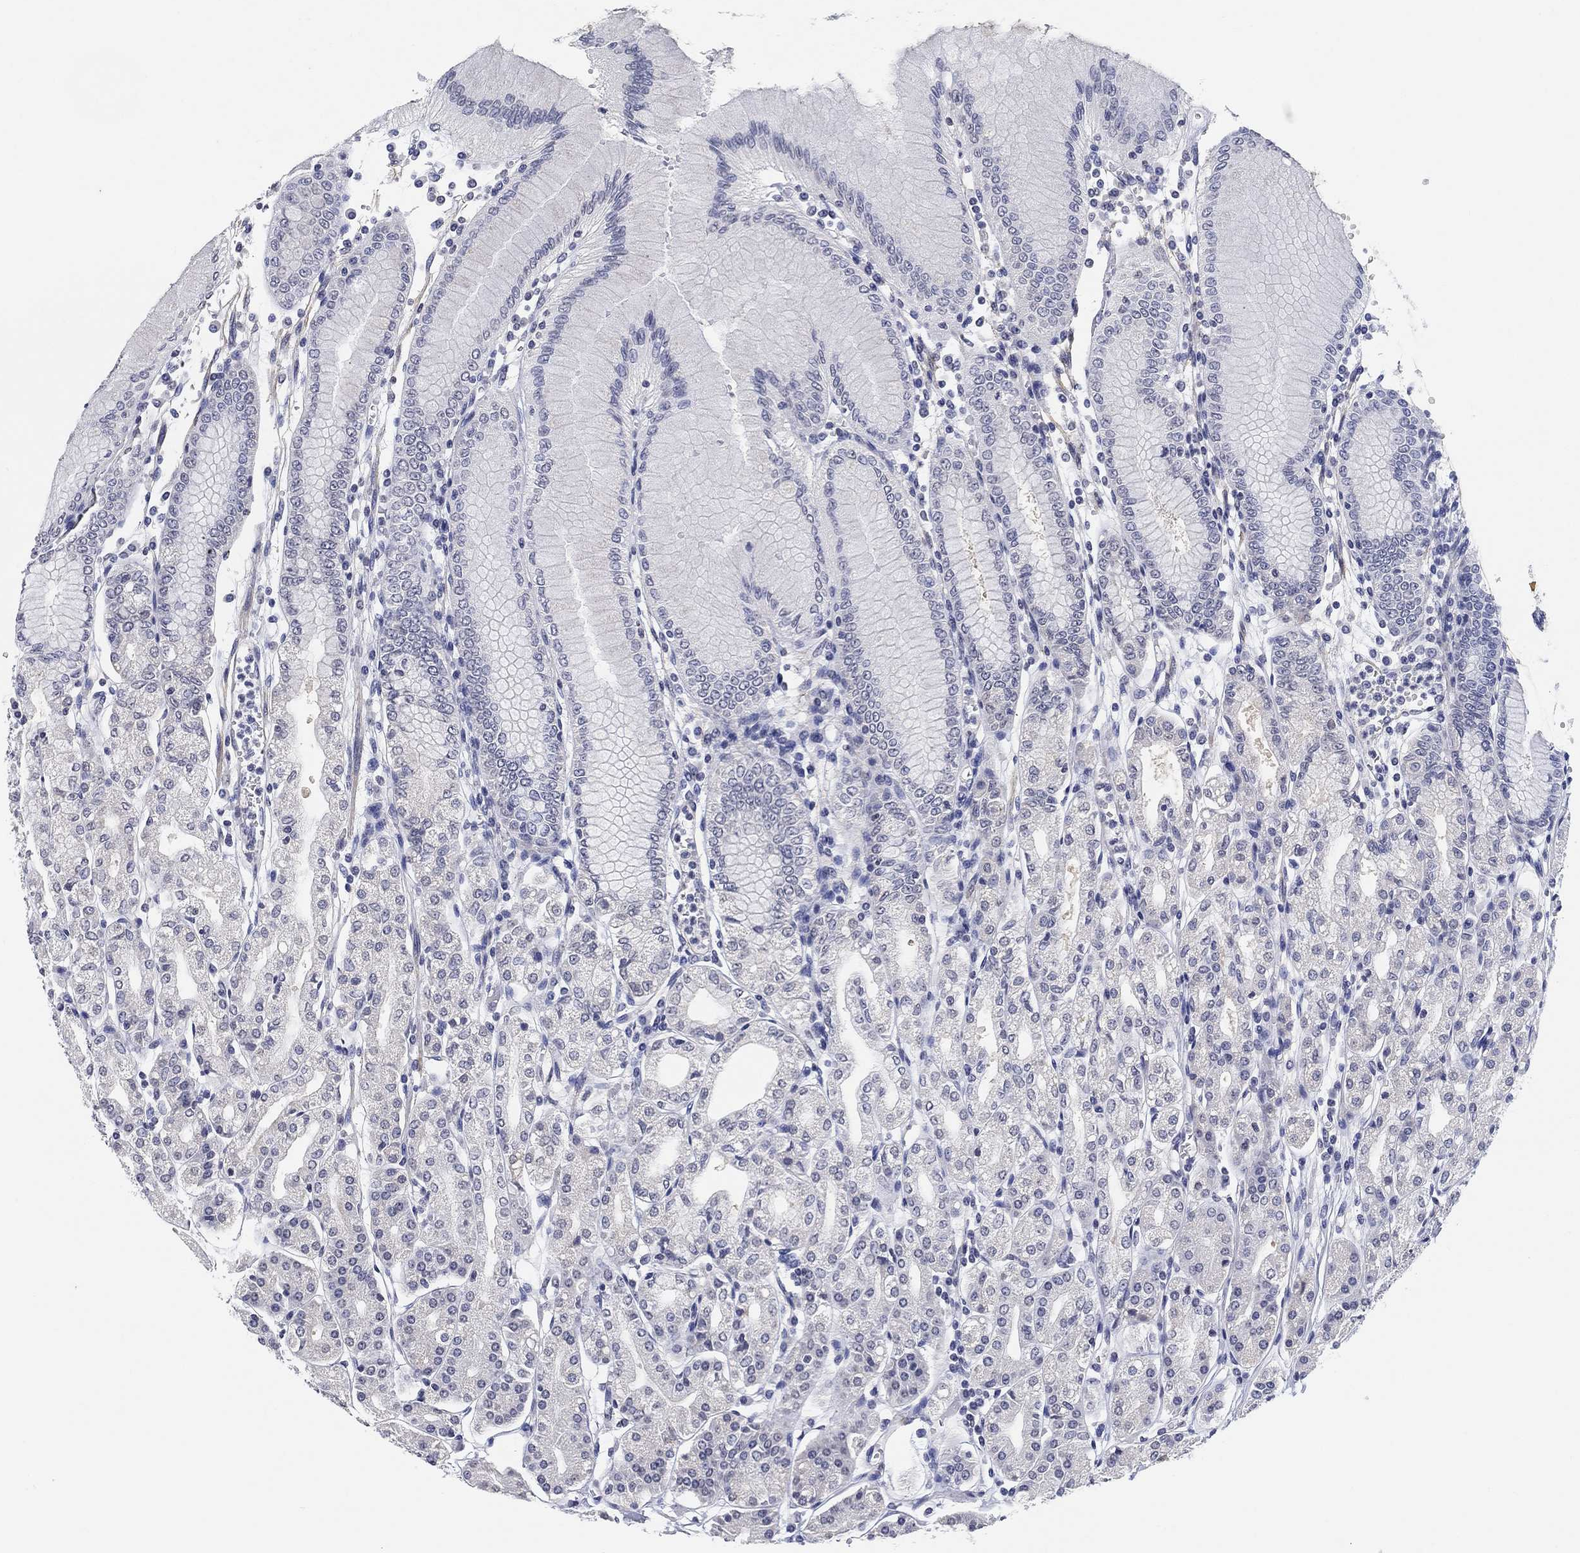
{"staining": {"intensity": "negative", "quantity": "none", "location": "none"}, "tissue": "stomach", "cell_type": "Glandular cells", "image_type": "normal", "snomed": [{"axis": "morphology", "description": "Normal tissue, NOS"}, {"axis": "topography", "description": "Skeletal muscle"}, {"axis": "topography", "description": "Stomach"}], "caption": "A micrograph of stomach stained for a protein shows no brown staining in glandular cells.", "gene": "OTUB2", "patient": {"sex": "female", "age": 57}}